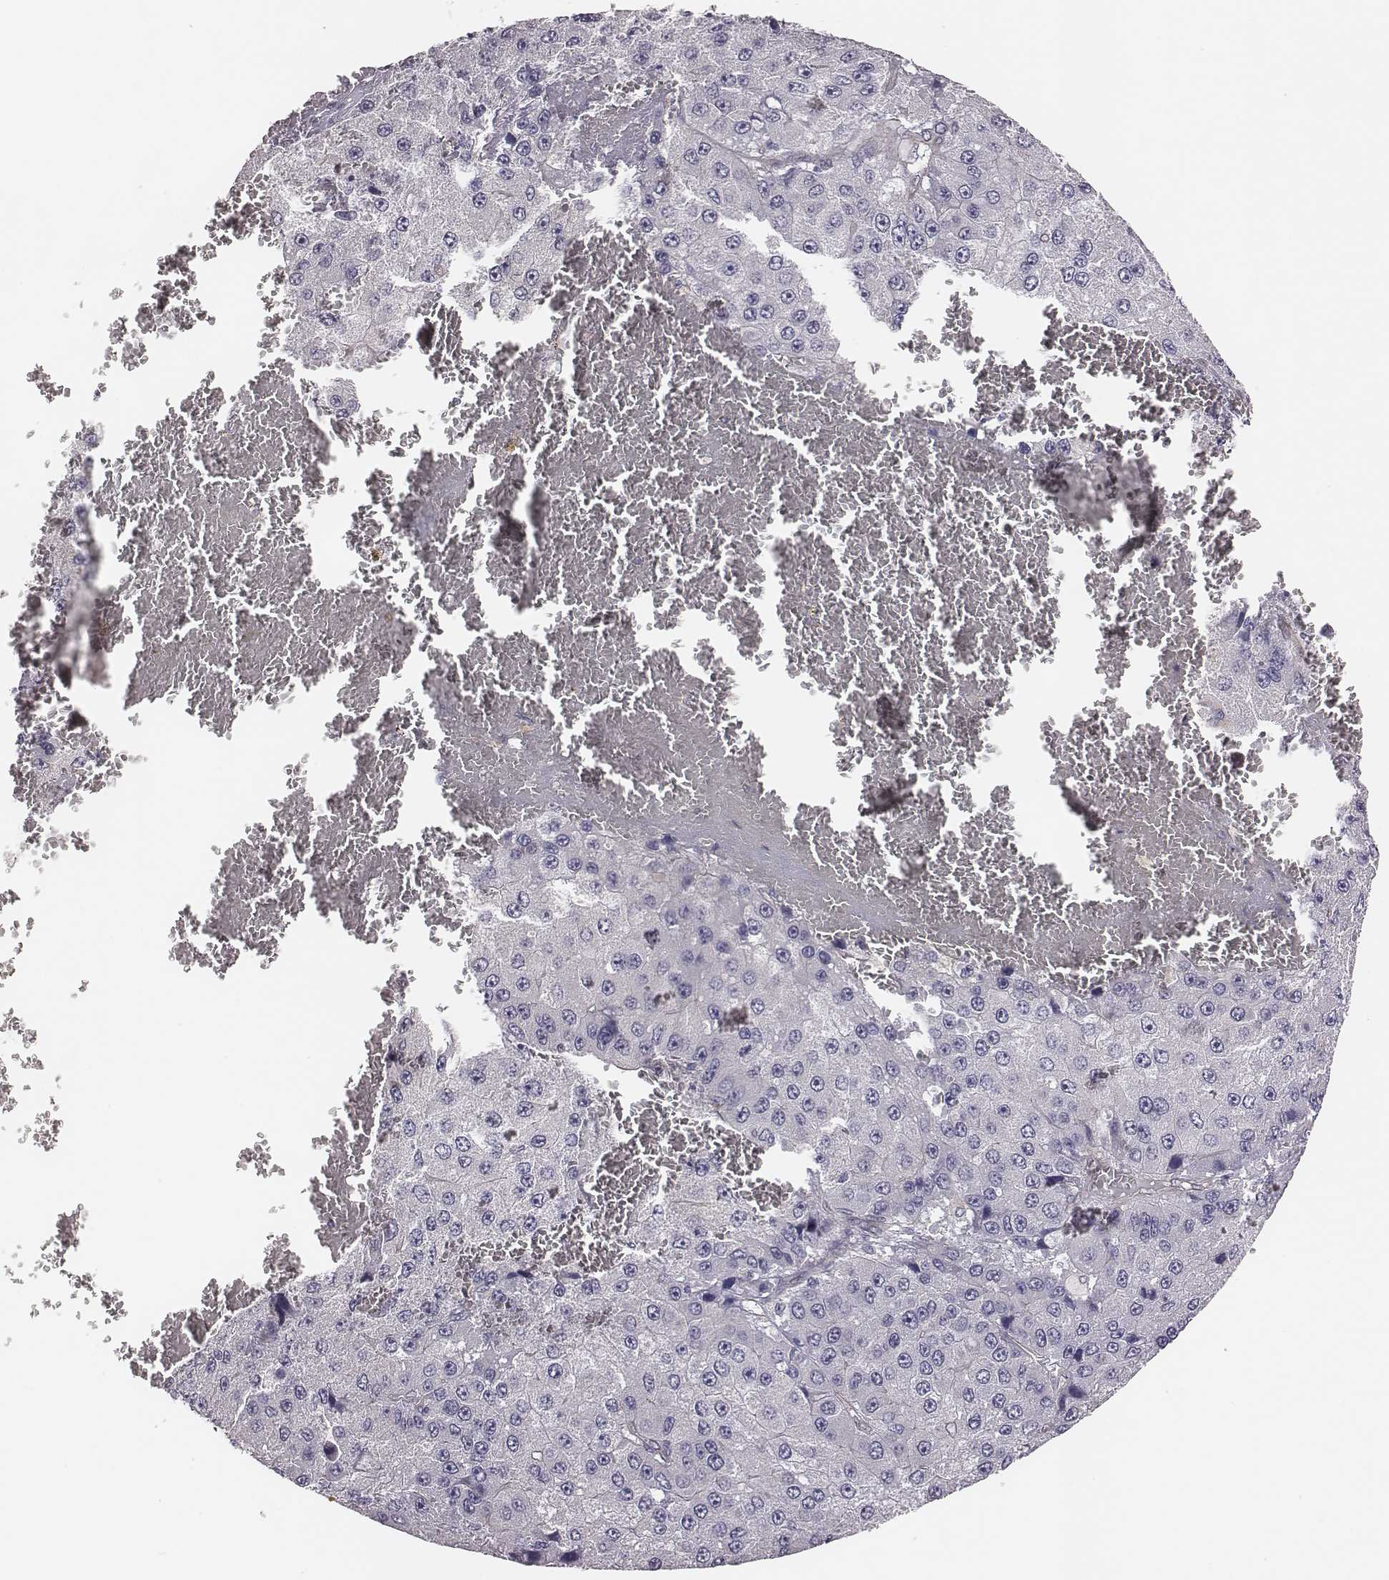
{"staining": {"intensity": "negative", "quantity": "none", "location": "none"}, "tissue": "liver cancer", "cell_type": "Tumor cells", "image_type": "cancer", "snomed": [{"axis": "morphology", "description": "Carcinoma, Hepatocellular, NOS"}, {"axis": "topography", "description": "Liver"}], "caption": "This photomicrograph is of liver cancer (hepatocellular carcinoma) stained with IHC to label a protein in brown with the nuclei are counter-stained blue. There is no expression in tumor cells.", "gene": "SCARF1", "patient": {"sex": "female", "age": 73}}